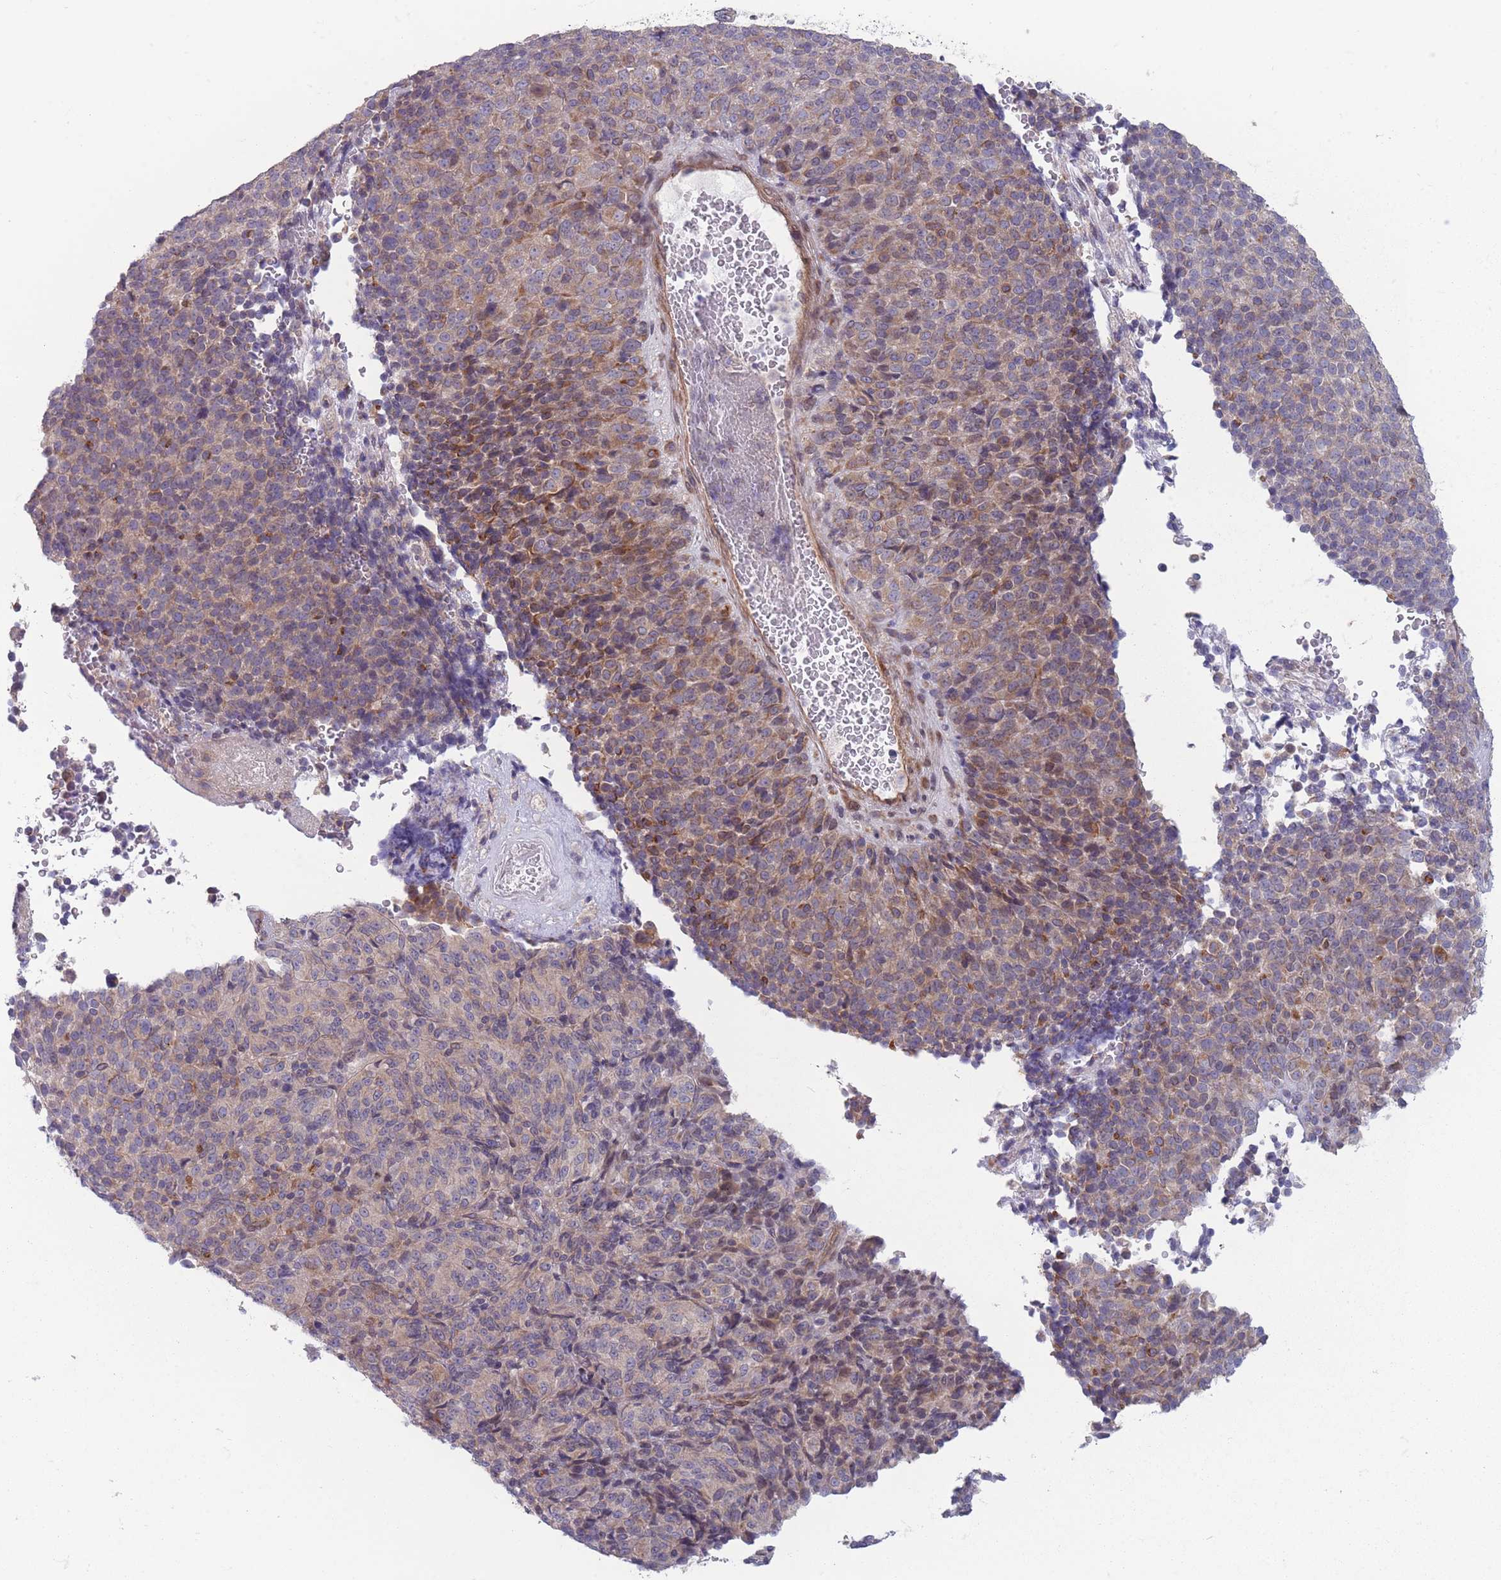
{"staining": {"intensity": "moderate", "quantity": "<25%", "location": "cytoplasmic/membranous"}, "tissue": "melanoma", "cell_type": "Tumor cells", "image_type": "cancer", "snomed": [{"axis": "morphology", "description": "Malignant melanoma, Metastatic site"}, {"axis": "topography", "description": "Brain"}], "caption": "Immunohistochemical staining of human malignant melanoma (metastatic site) displays moderate cytoplasmic/membranous protein staining in approximately <25% of tumor cells. (Brightfield microscopy of DAB IHC at high magnification).", "gene": "VRK2", "patient": {"sex": "female", "age": 56}}